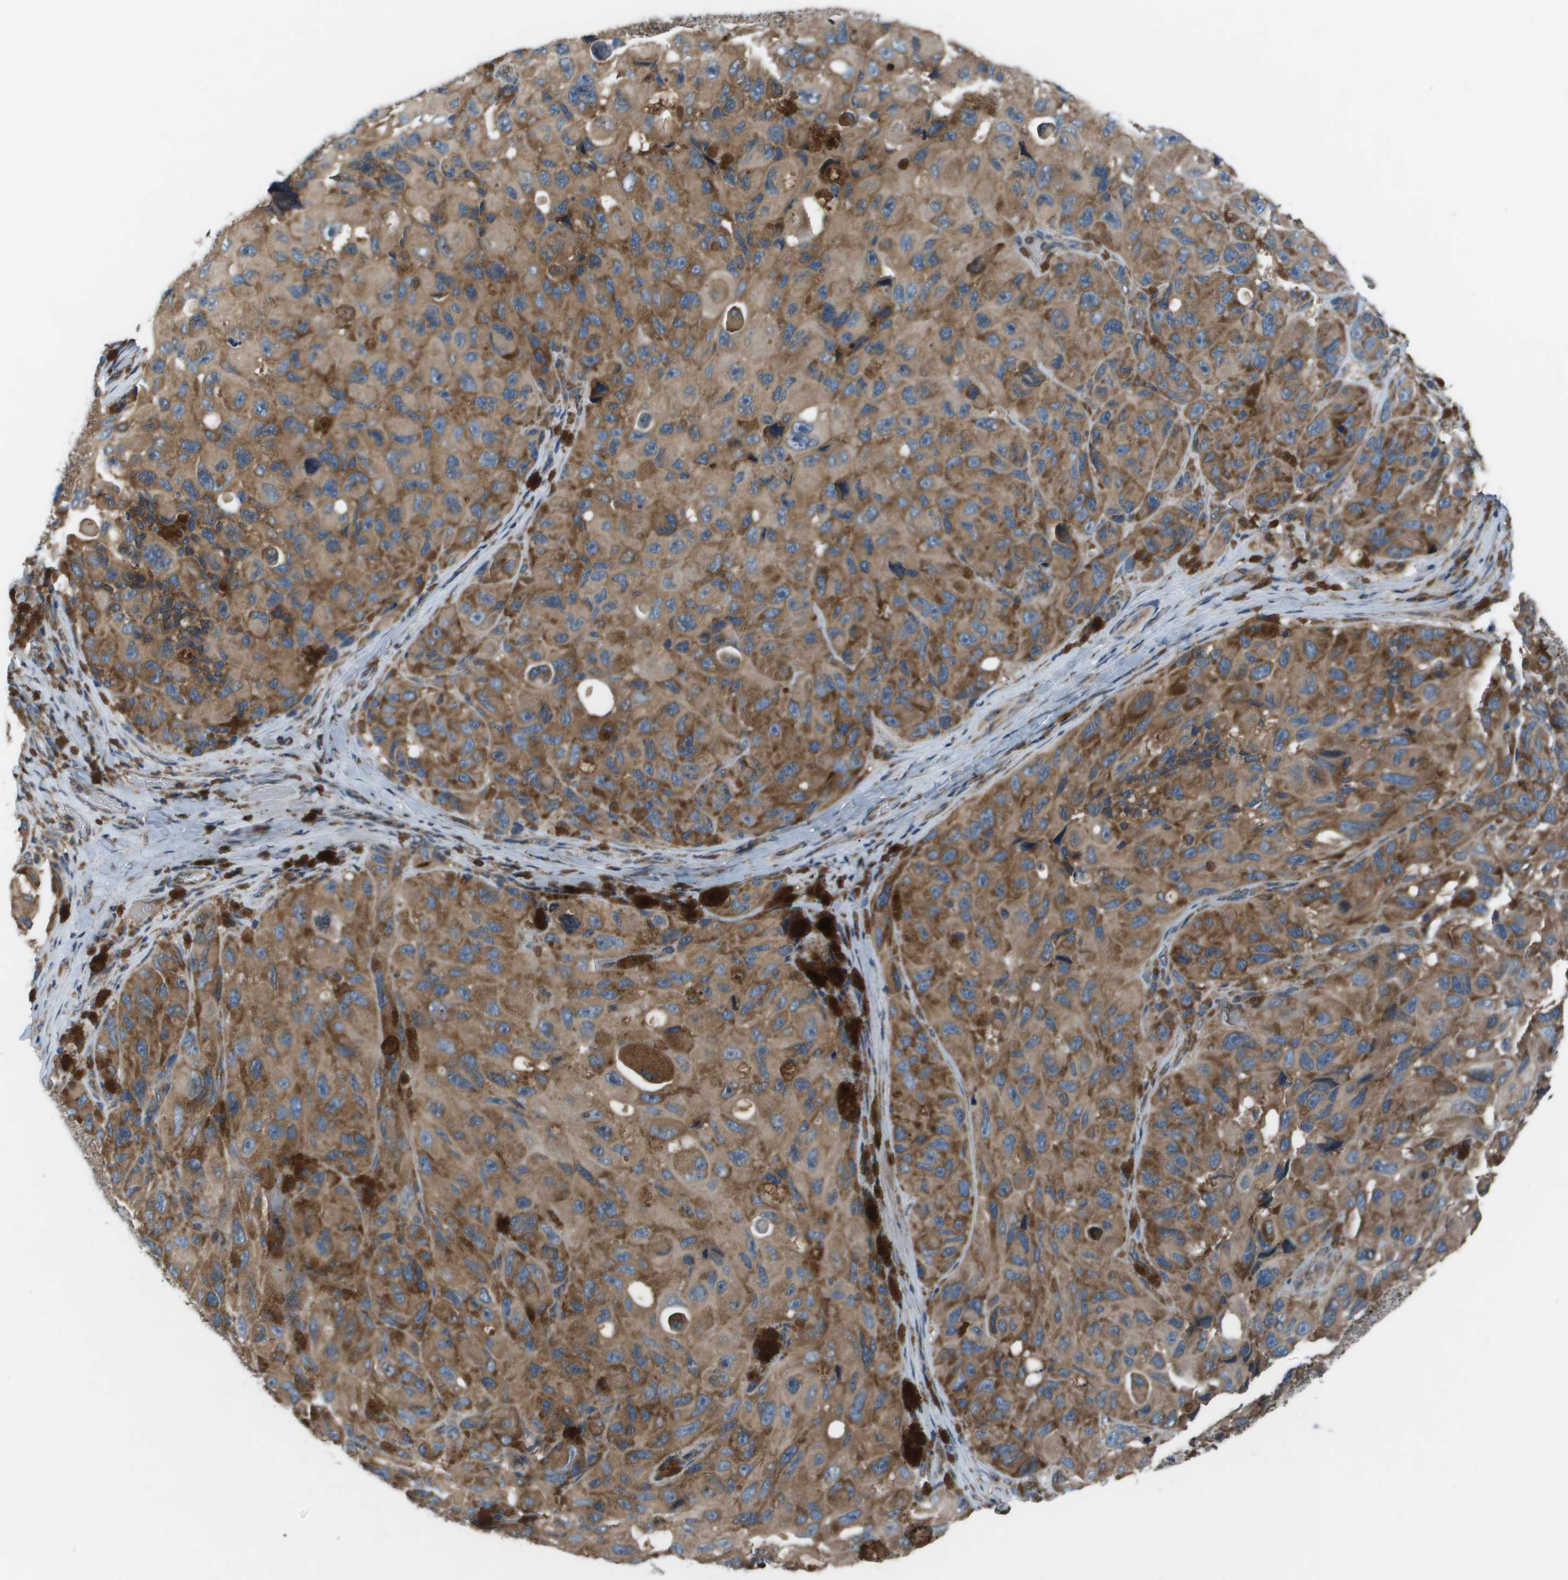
{"staining": {"intensity": "moderate", "quantity": ">75%", "location": "cytoplasmic/membranous"}, "tissue": "melanoma", "cell_type": "Tumor cells", "image_type": "cancer", "snomed": [{"axis": "morphology", "description": "Malignant melanoma, NOS"}, {"axis": "topography", "description": "Skin"}], "caption": "Human melanoma stained with a protein marker shows moderate staining in tumor cells.", "gene": "EIF3B", "patient": {"sex": "female", "age": 73}}